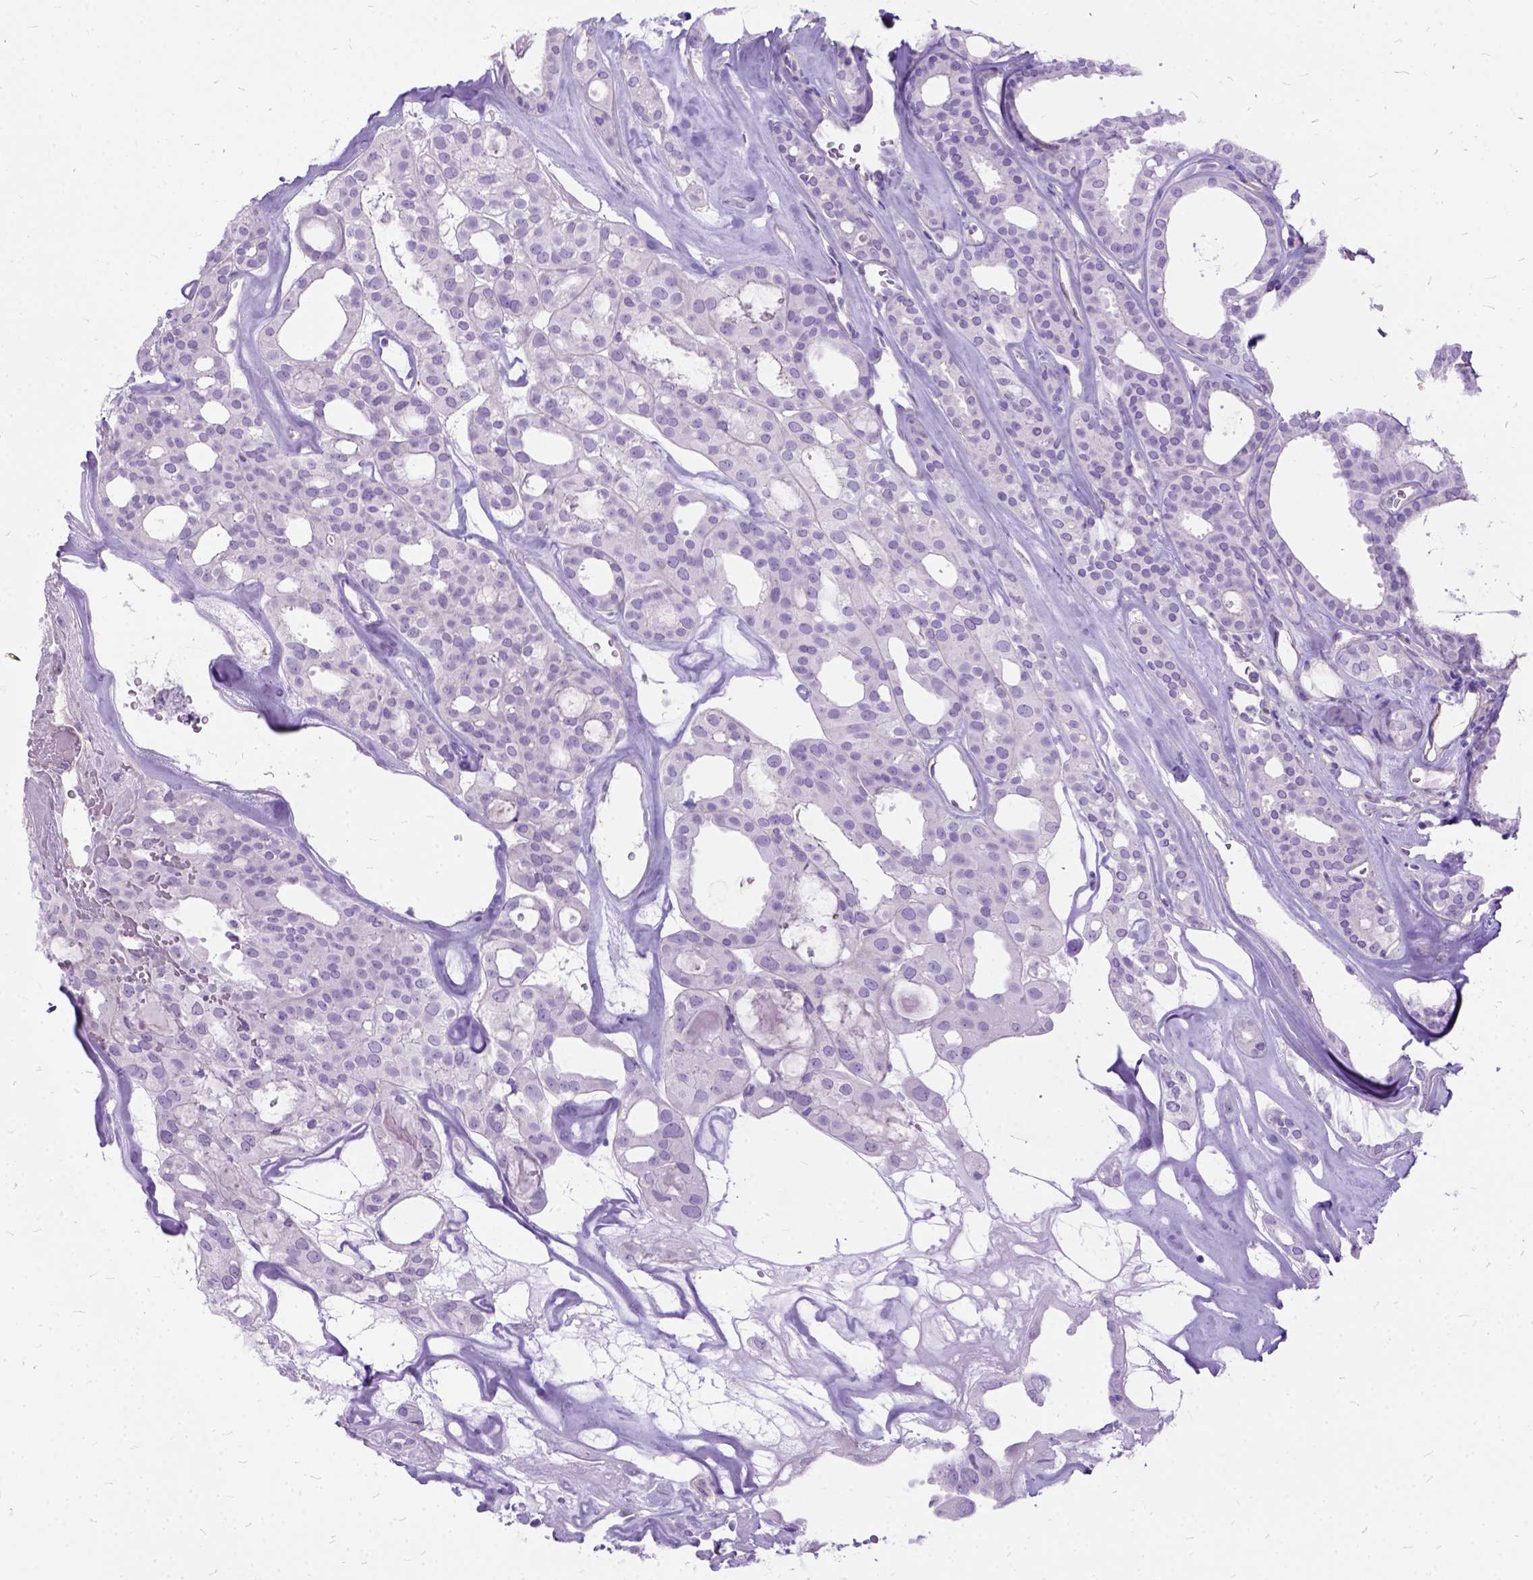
{"staining": {"intensity": "negative", "quantity": "none", "location": "none"}, "tissue": "thyroid cancer", "cell_type": "Tumor cells", "image_type": "cancer", "snomed": [{"axis": "morphology", "description": "Follicular adenoma carcinoma, NOS"}, {"axis": "topography", "description": "Thyroid gland"}], "caption": "This is an IHC image of thyroid cancer (follicular adenoma carcinoma). There is no positivity in tumor cells.", "gene": "ARL9", "patient": {"sex": "male", "age": 75}}